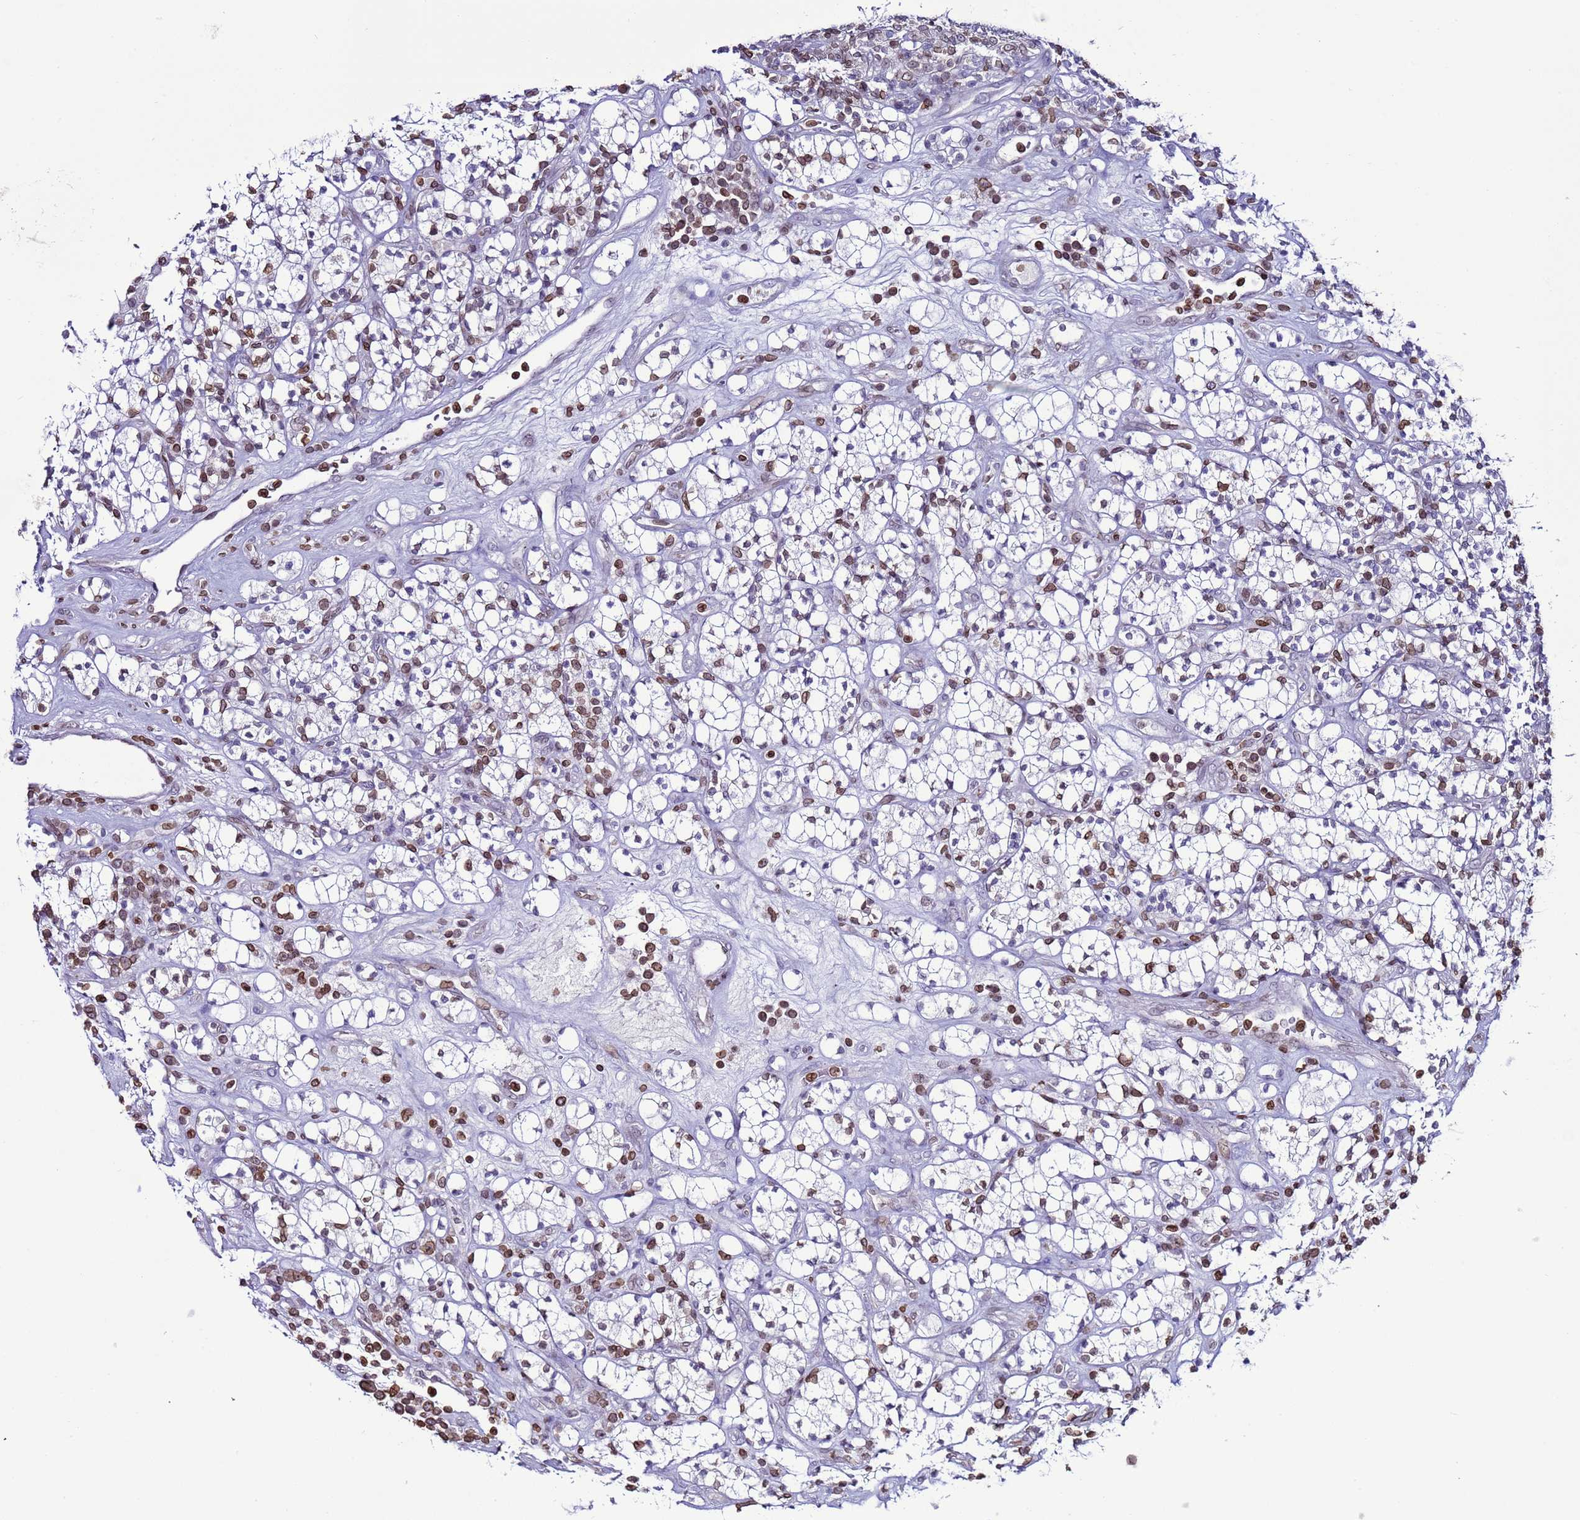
{"staining": {"intensity": "weak", "quantity": "25%-75%", "location": "nuclear"}, "tissue": "renal cancer", "cell_type": "Tumor cells", "image_type": "cancer", "snomed": [{"axis": "morphology", "description": "Adenocarcinoma, NOS"}, {"axis": "topography", "description": "Kidney"}], "caption": "Immunohistochemical staining of human renal cancer (adenocarcinoma) exhibits weak nuclear protein positivity in about 25%-75% of tumor cells.", "gene": "DHX37", "patient": {"sex": "male", "age": 77}}